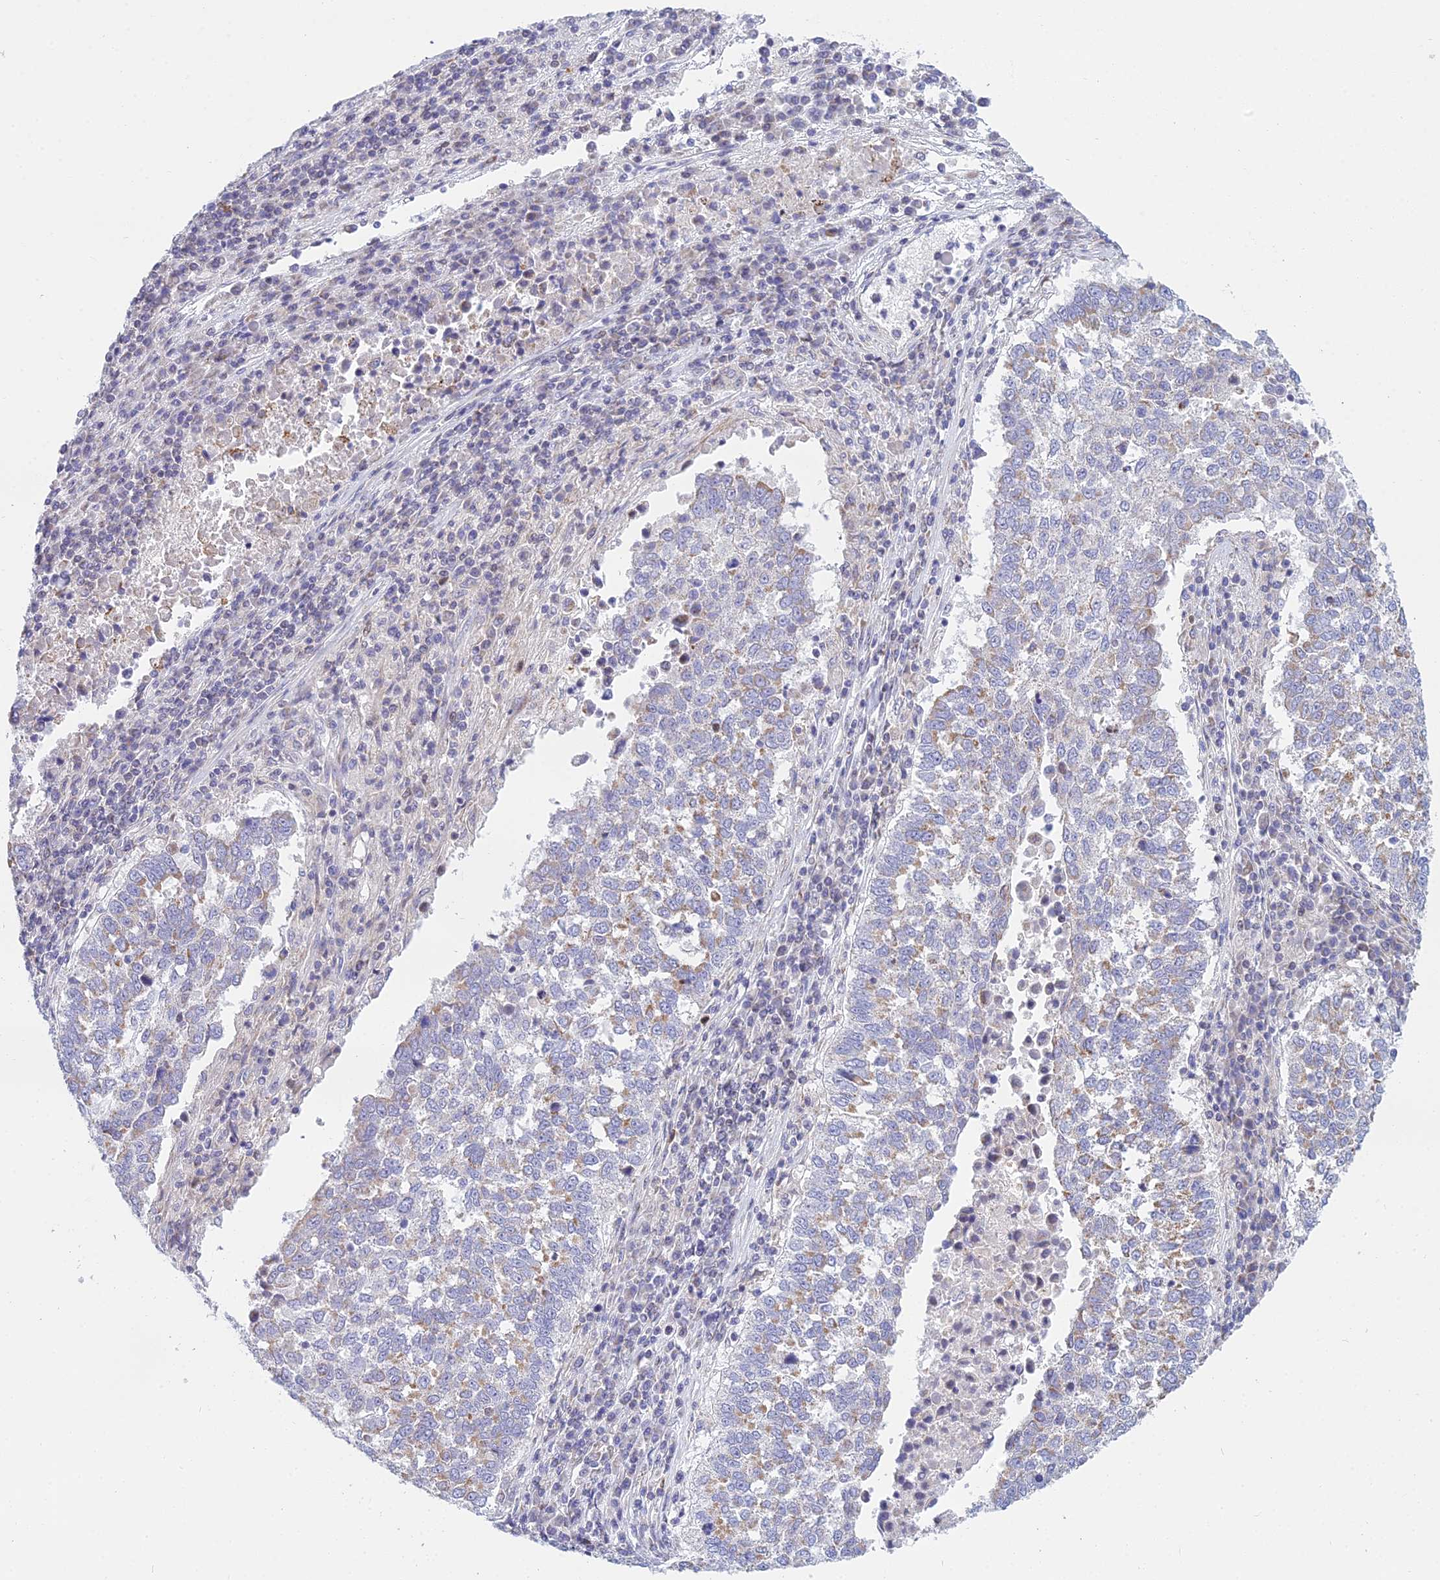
{"staining": {"intensity": "weak", "quantity": "<25%", "location": "cytoplasmic/membranous"}, "tissue": "lung cancer", "cell_type": "Tumor cells", "image_type": "cancer", "snomed": [{"axis": "morphology", "description": "Squamous cell carcinoma, NOS"}, {"axis": "topography", "description": "Lung"}], "caption": "There is no significant expression in tumor cells of lung cancer (squamous cell carcinoma). (DAB IHC, high magnification).", "gene": "PRR13", "patient": {"sex": "male", "age": 73}}